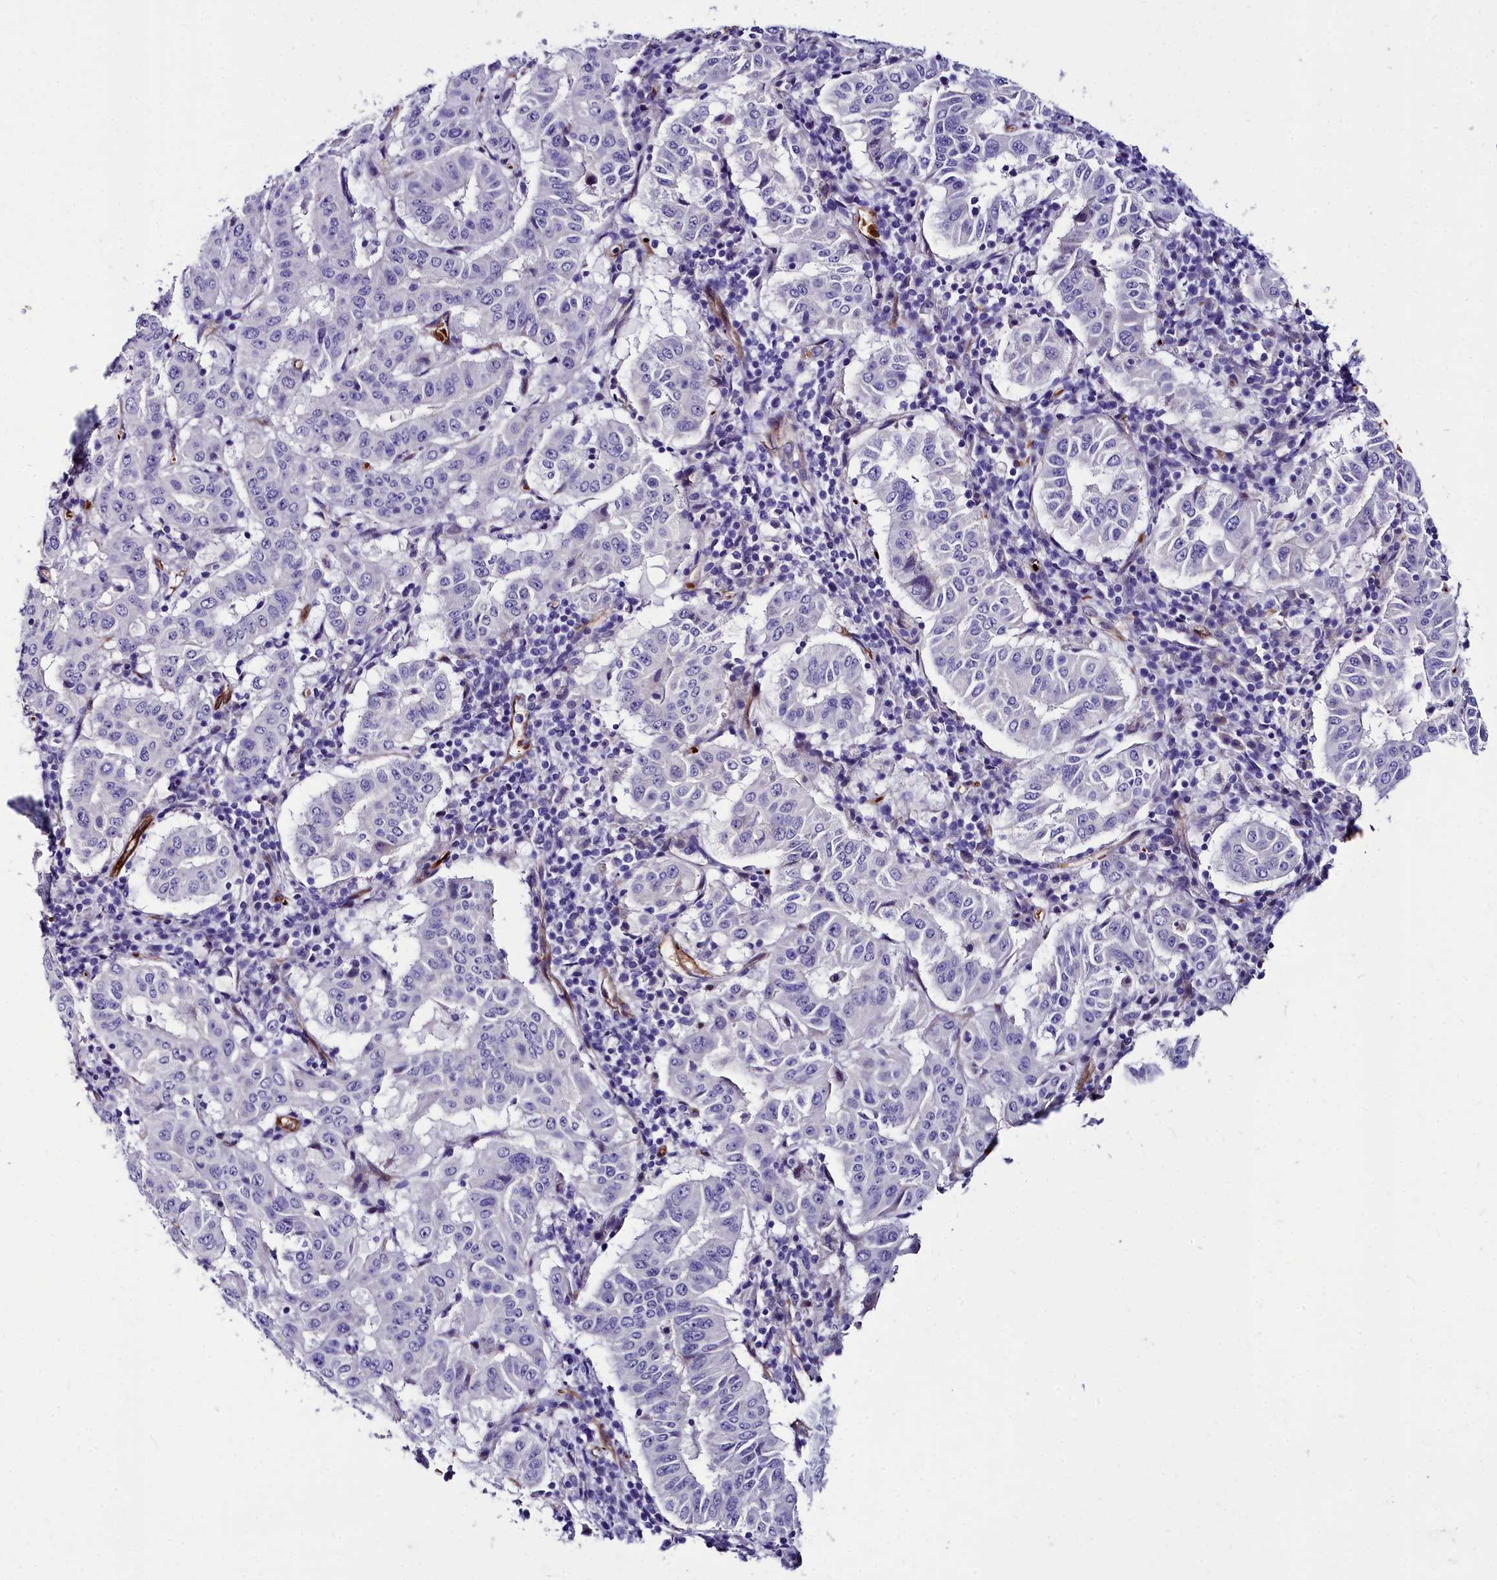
{"staining": {"intensity": "negative", "quantity": "none", "location": "none"}, "tissue": "pancreatic cancer", "cell_type": "Tumor cells", "image_type": "cancer", "snomed": [{"axis": "morphology", "description": "Adenocarcinoma, NOS"}, {"axis": "topography", "description": "Pancreas"}], "caption": "Immunohistochemistry (IHC) photomicrograph of human adenocarcinoma (pancreatic) stained for a protein (brown), which exhibits no expression in tumor cells. (DAB (3,3'-diaminobenzidine) IHC visualized using brightfield microscopy, high magnification).", "gene": "CYP4F11", "patient": {"sex": "male", "age": 63}}